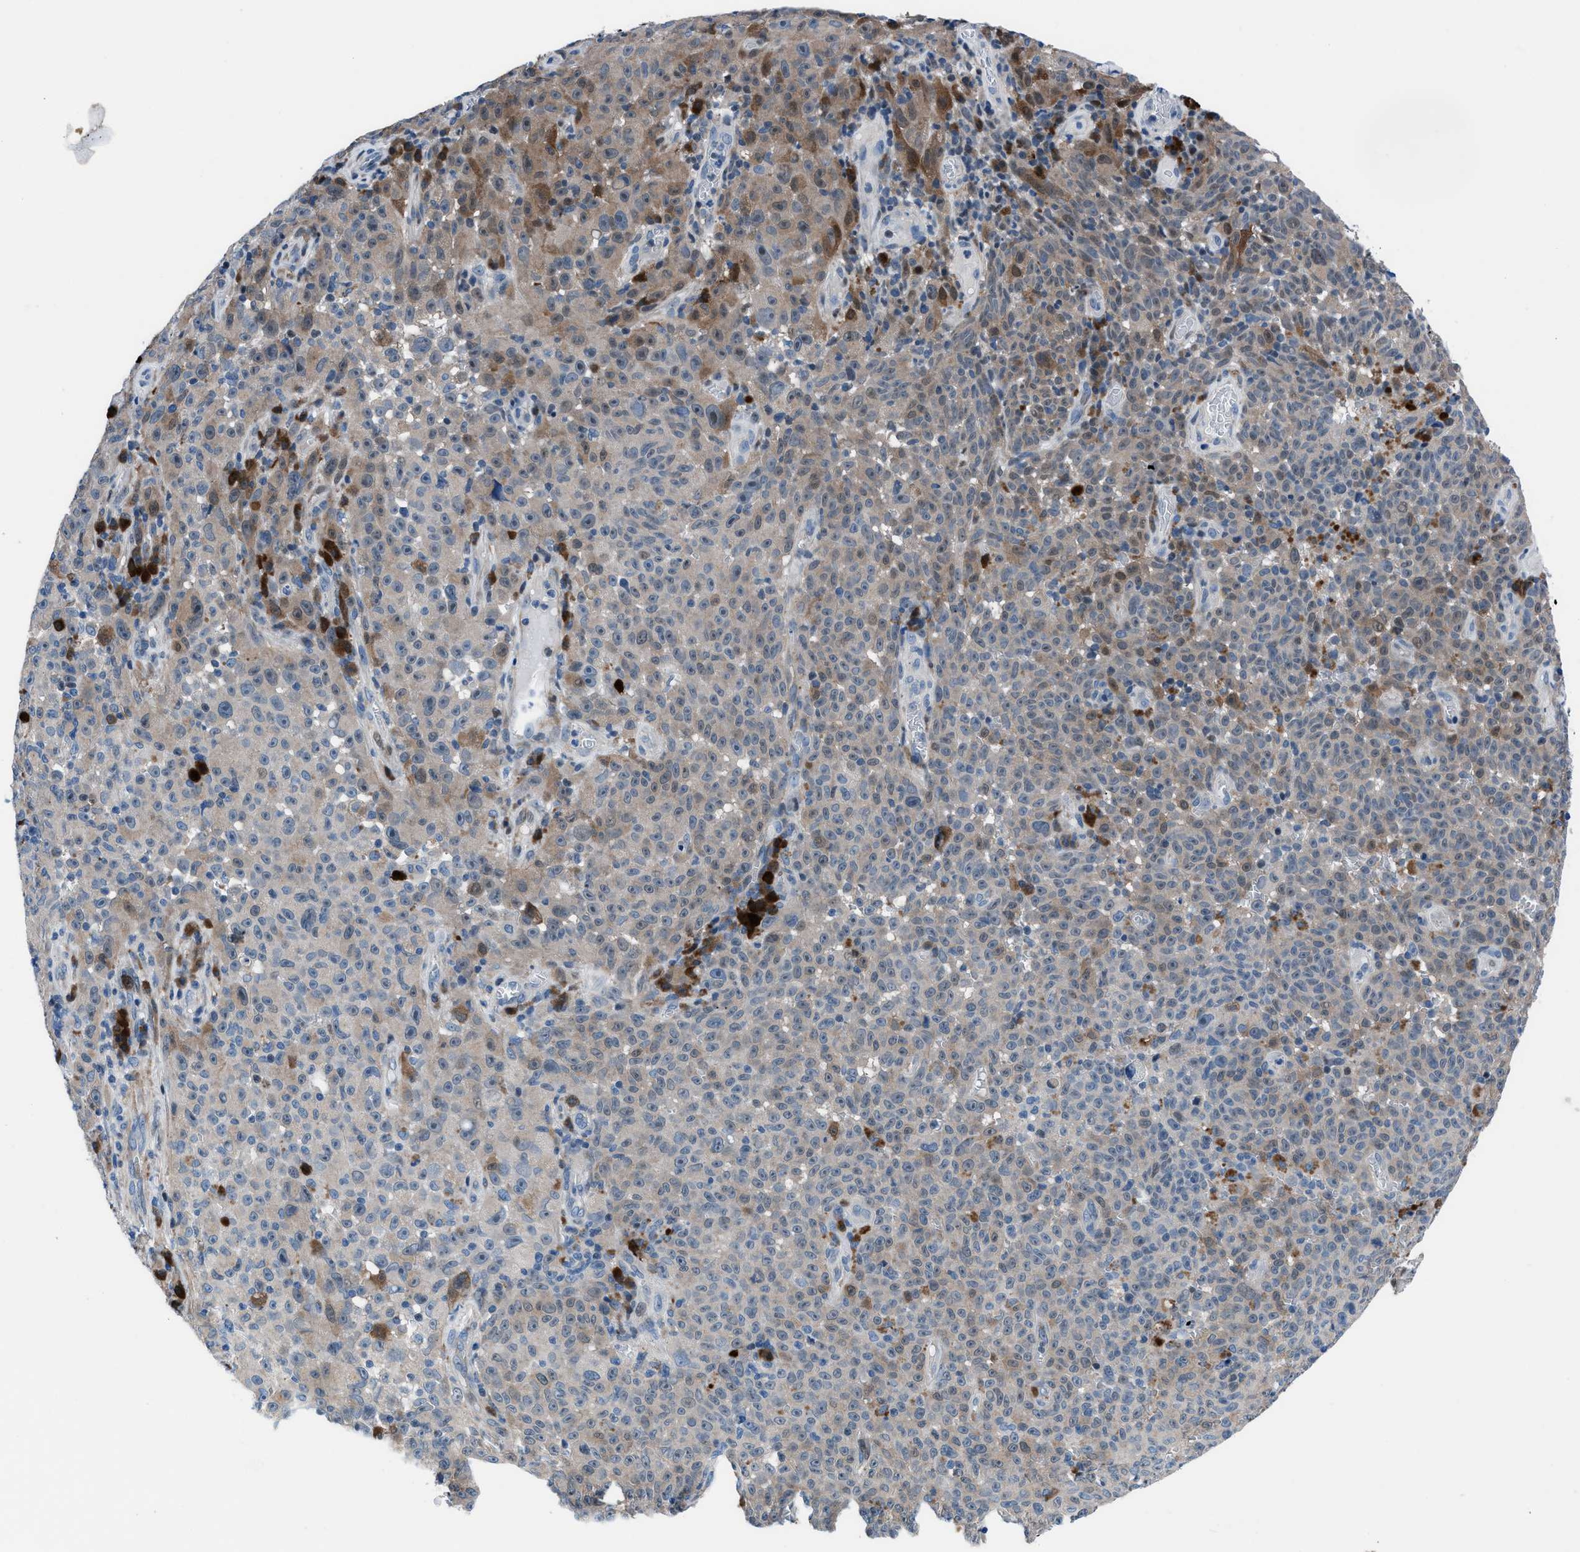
{"staining": {"intensity": "weak", "quantity": ">75%", "location": "cytoplasmic/membranous"}, "tissue": "melanoma", "cell_type": "Tumor cells", "image_type": "cancer", "snomed": [{"axis": "morphology", "description": "Malignant melanoma, NOS"}, {"axis": "topography", "description": "Skin"}], "caption": "Immunohistochemical staining of malignant melanoma demonstrates weak cytoplasmic/membranous protein staining in approximately >75% of tumor cells.", "gene": "UAP1", "patient": {"sex": "female", "age": 82}}